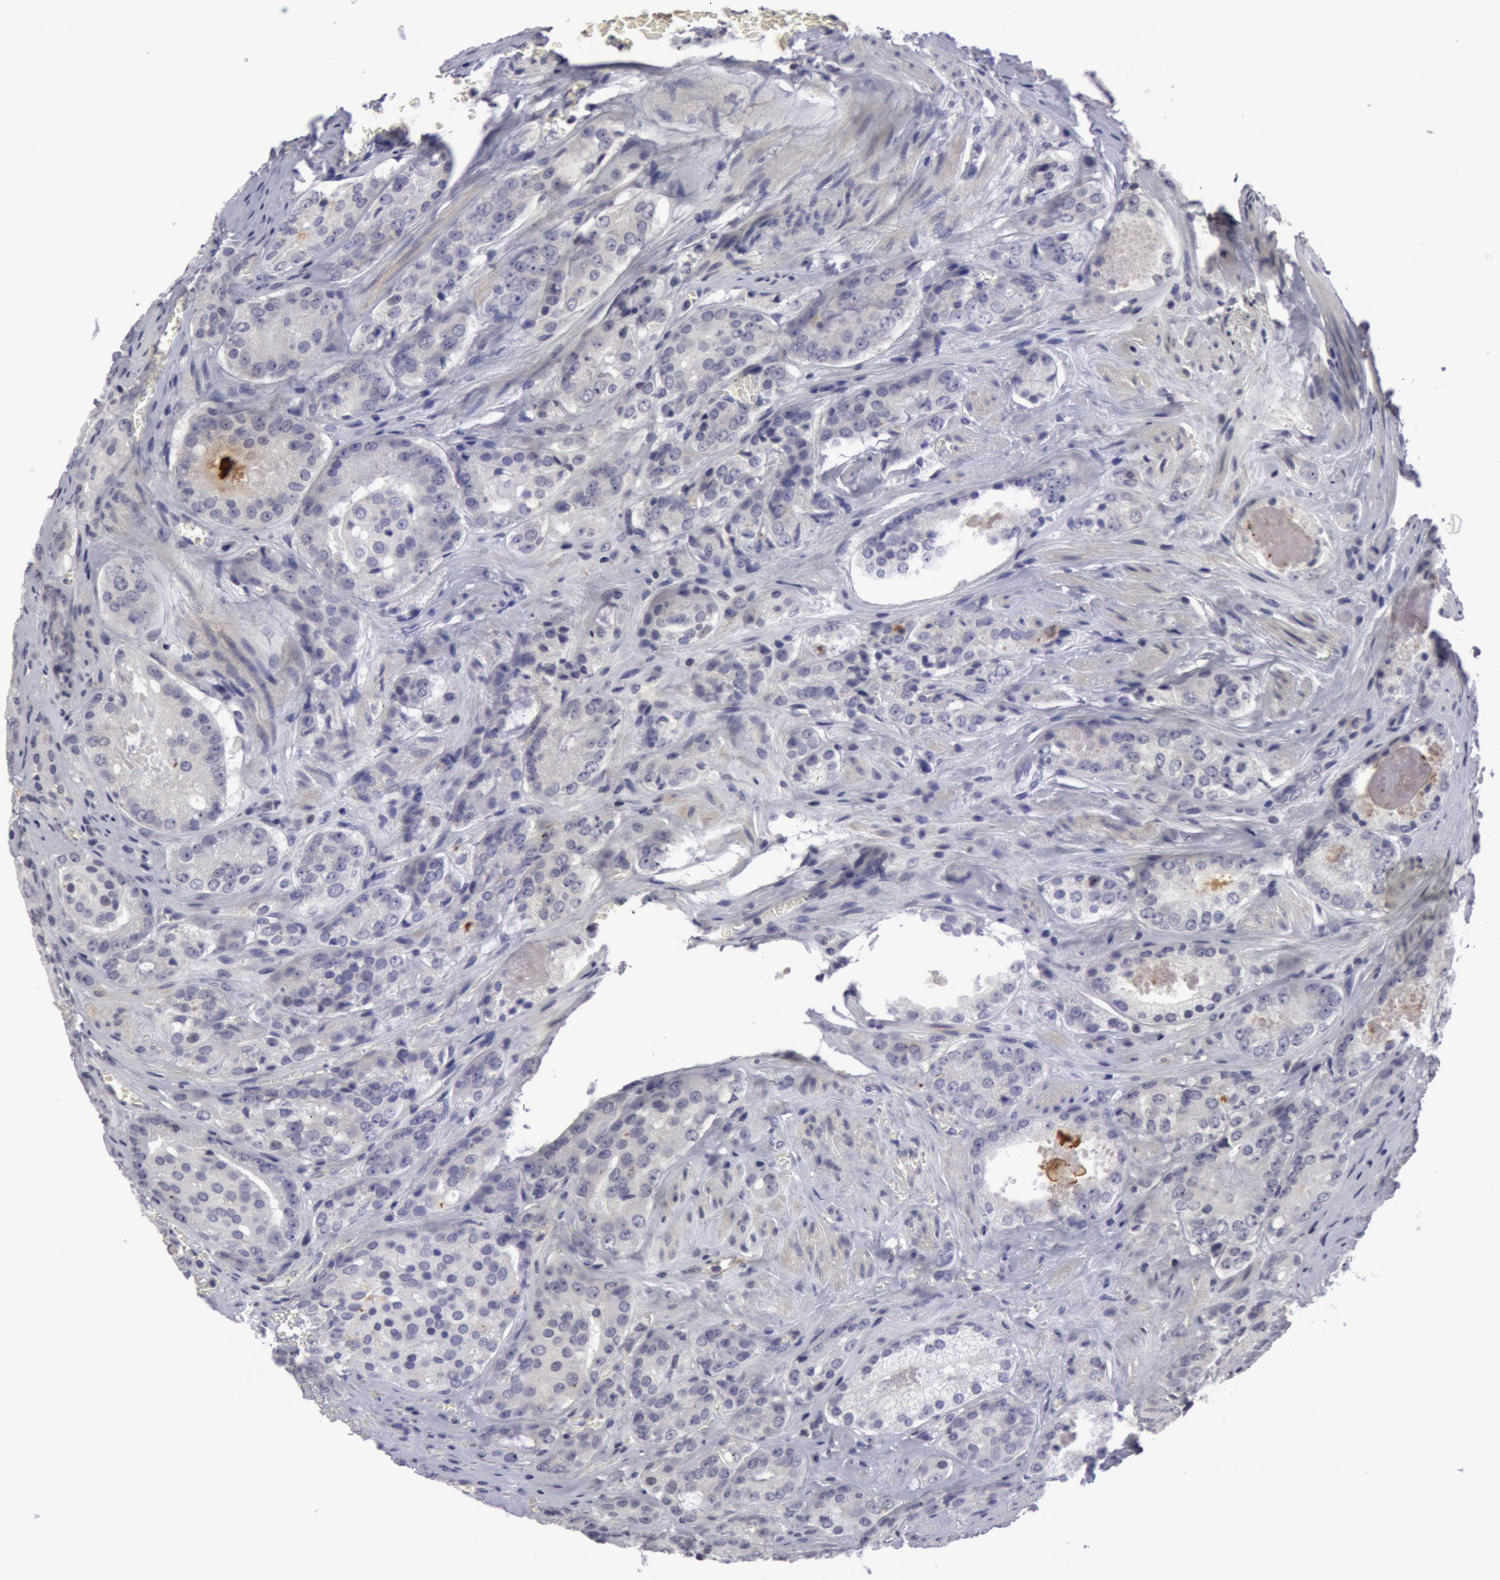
{"staining": {"intensity": "negative", "quantity": "none", "location": "none"}, "tissue": "prostate cancer", "cell_type": "Tumor cells", "image_type": "cancer", "snomed": [{"axis": "morphology", "description": "Adenocarcinoma, Medium grade"}, {"axis": "topography", "description": "Prostate"}], "caption": "Human prostate cancer stained for a protein using immunohistochemistry (IHC) displays no expression in tumor cells.", "gene": "NLGN4X", "patient": {"sex": "male", "age": 60}}